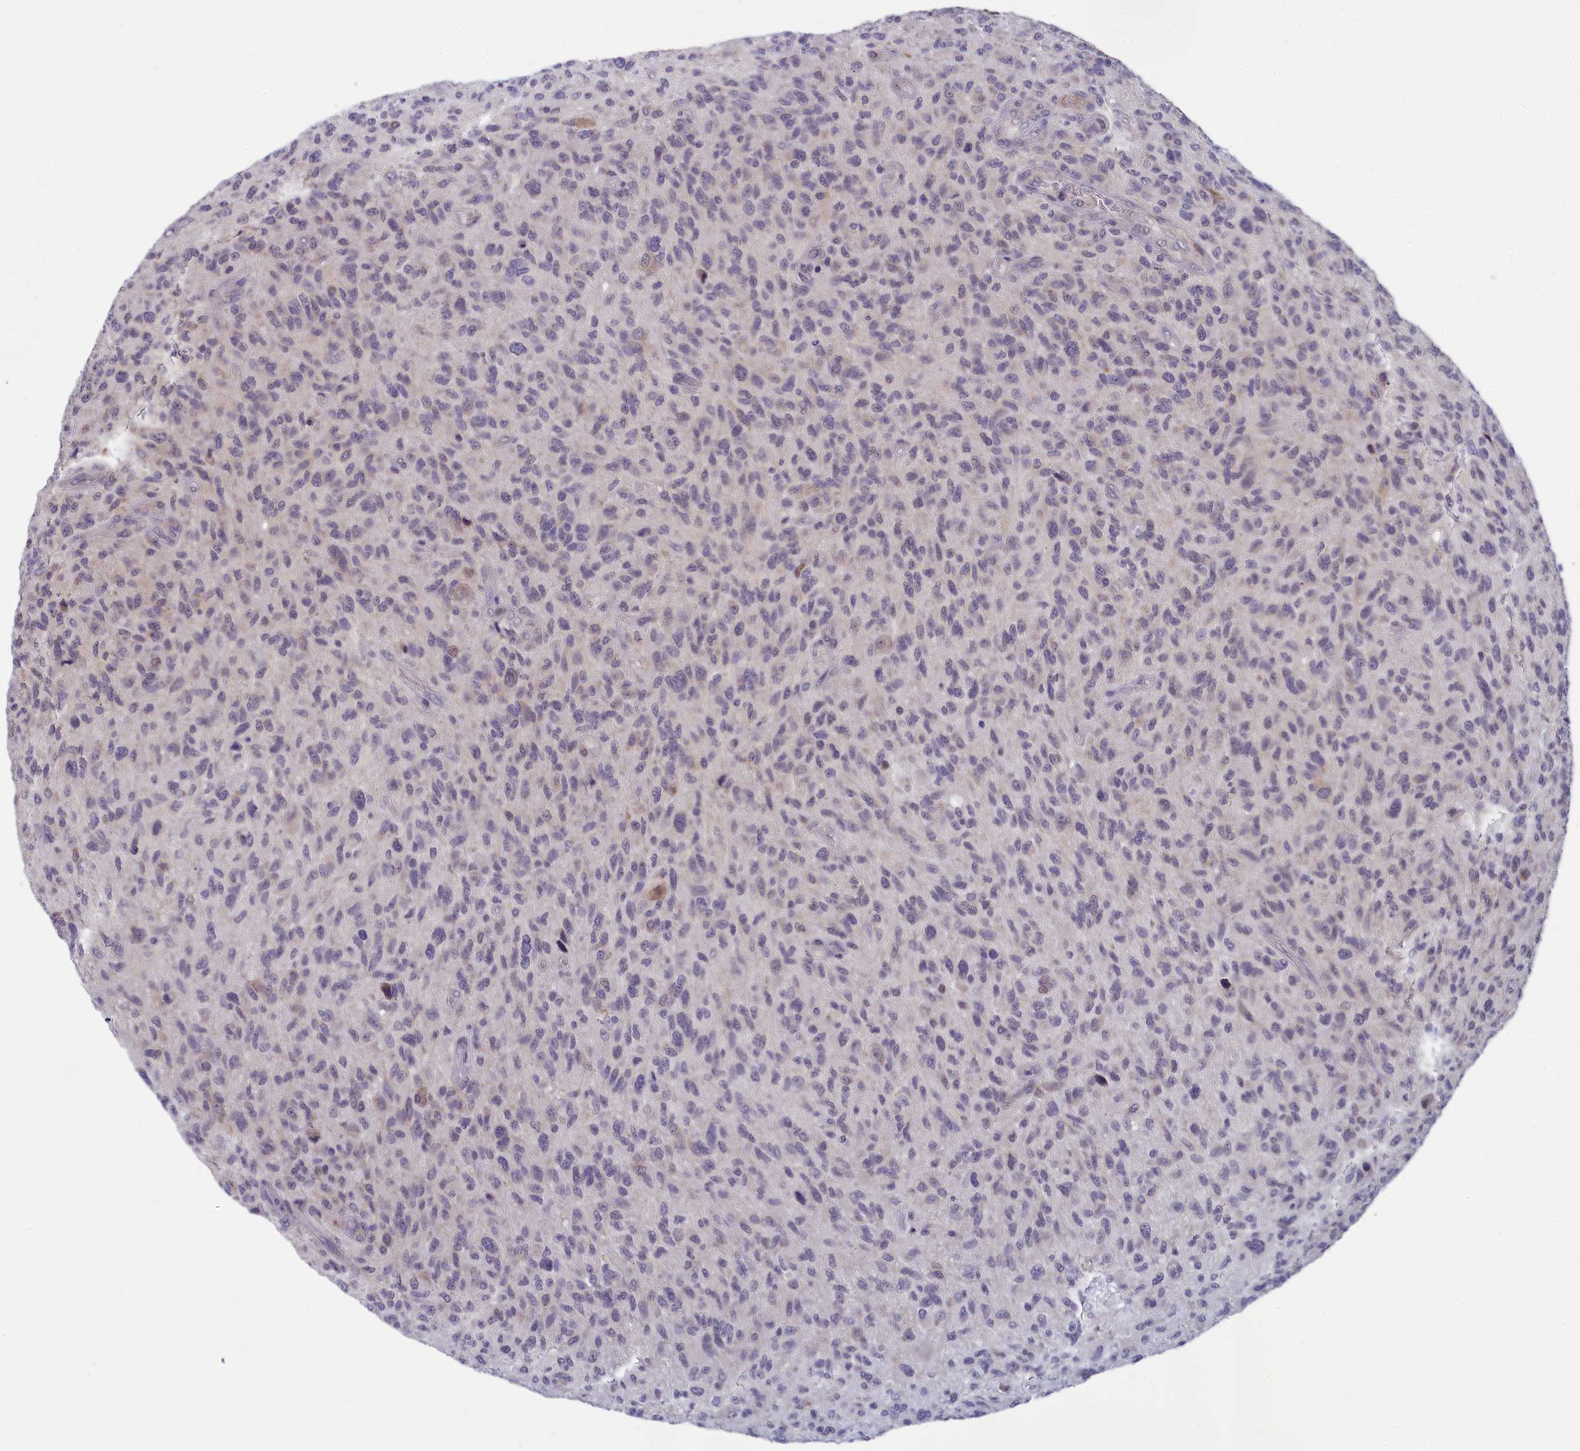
{"staining": {"intensity": "negative", "quantity": "none", "location": "none"}, "tissue": "glioma", "cell_type": "Tumor cells", "image_type": "cancer", "snomed": [{"axis": "morphology", "description": "Glioma, malignant, High grade"}, {"axis": "topography", "description": "Brain"}], "caption": "Immunohistochemistry (IHC) photomicrograph of high-grade glioma (malignant) stained for a protein (brown), which shows no positivity in tumor cells.", "gene": "MRI1", "patient": {"sex": "male", "age": 47}}